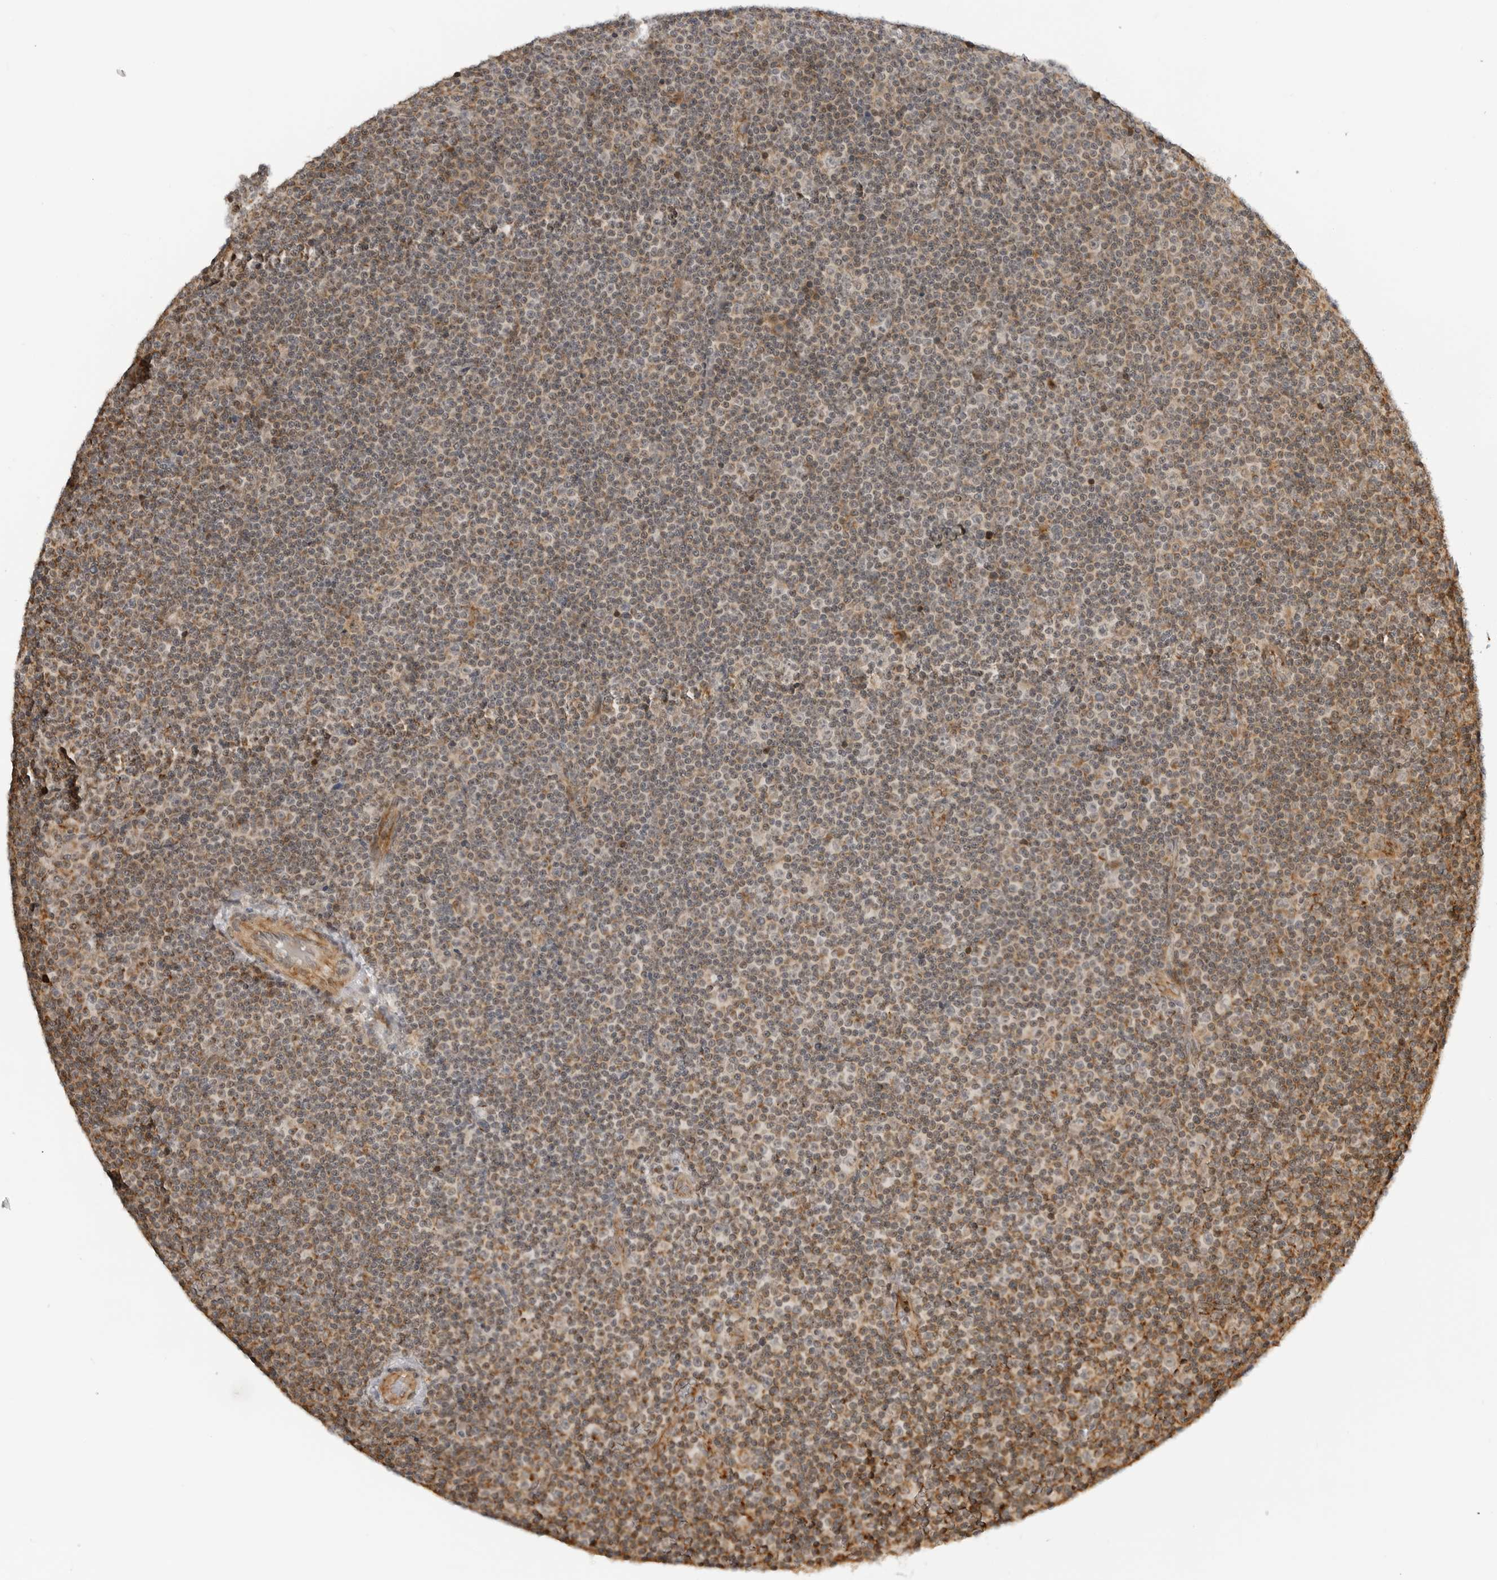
{"staining": {"intensity": "weak", "quantity": "<25%", "location": "cytoplasmic/membranous"}, "tissue": "lymphoma", "cell_type": "Tumor cells", "image_type": "cancer", "snomed": [{"axis": "morphology", "description": "Malignant lymphoma, non-Hodgkin's type, Low grade"}, {"axis": "topography", "description": "Lymph node"}], "caption": "The image exhibits no staining of tumor cells in malignant lymphoma, non-Hodgkin's type (low-grade).", "gene": "PEX2", "patient": {"sex": "female", "age": 67}}